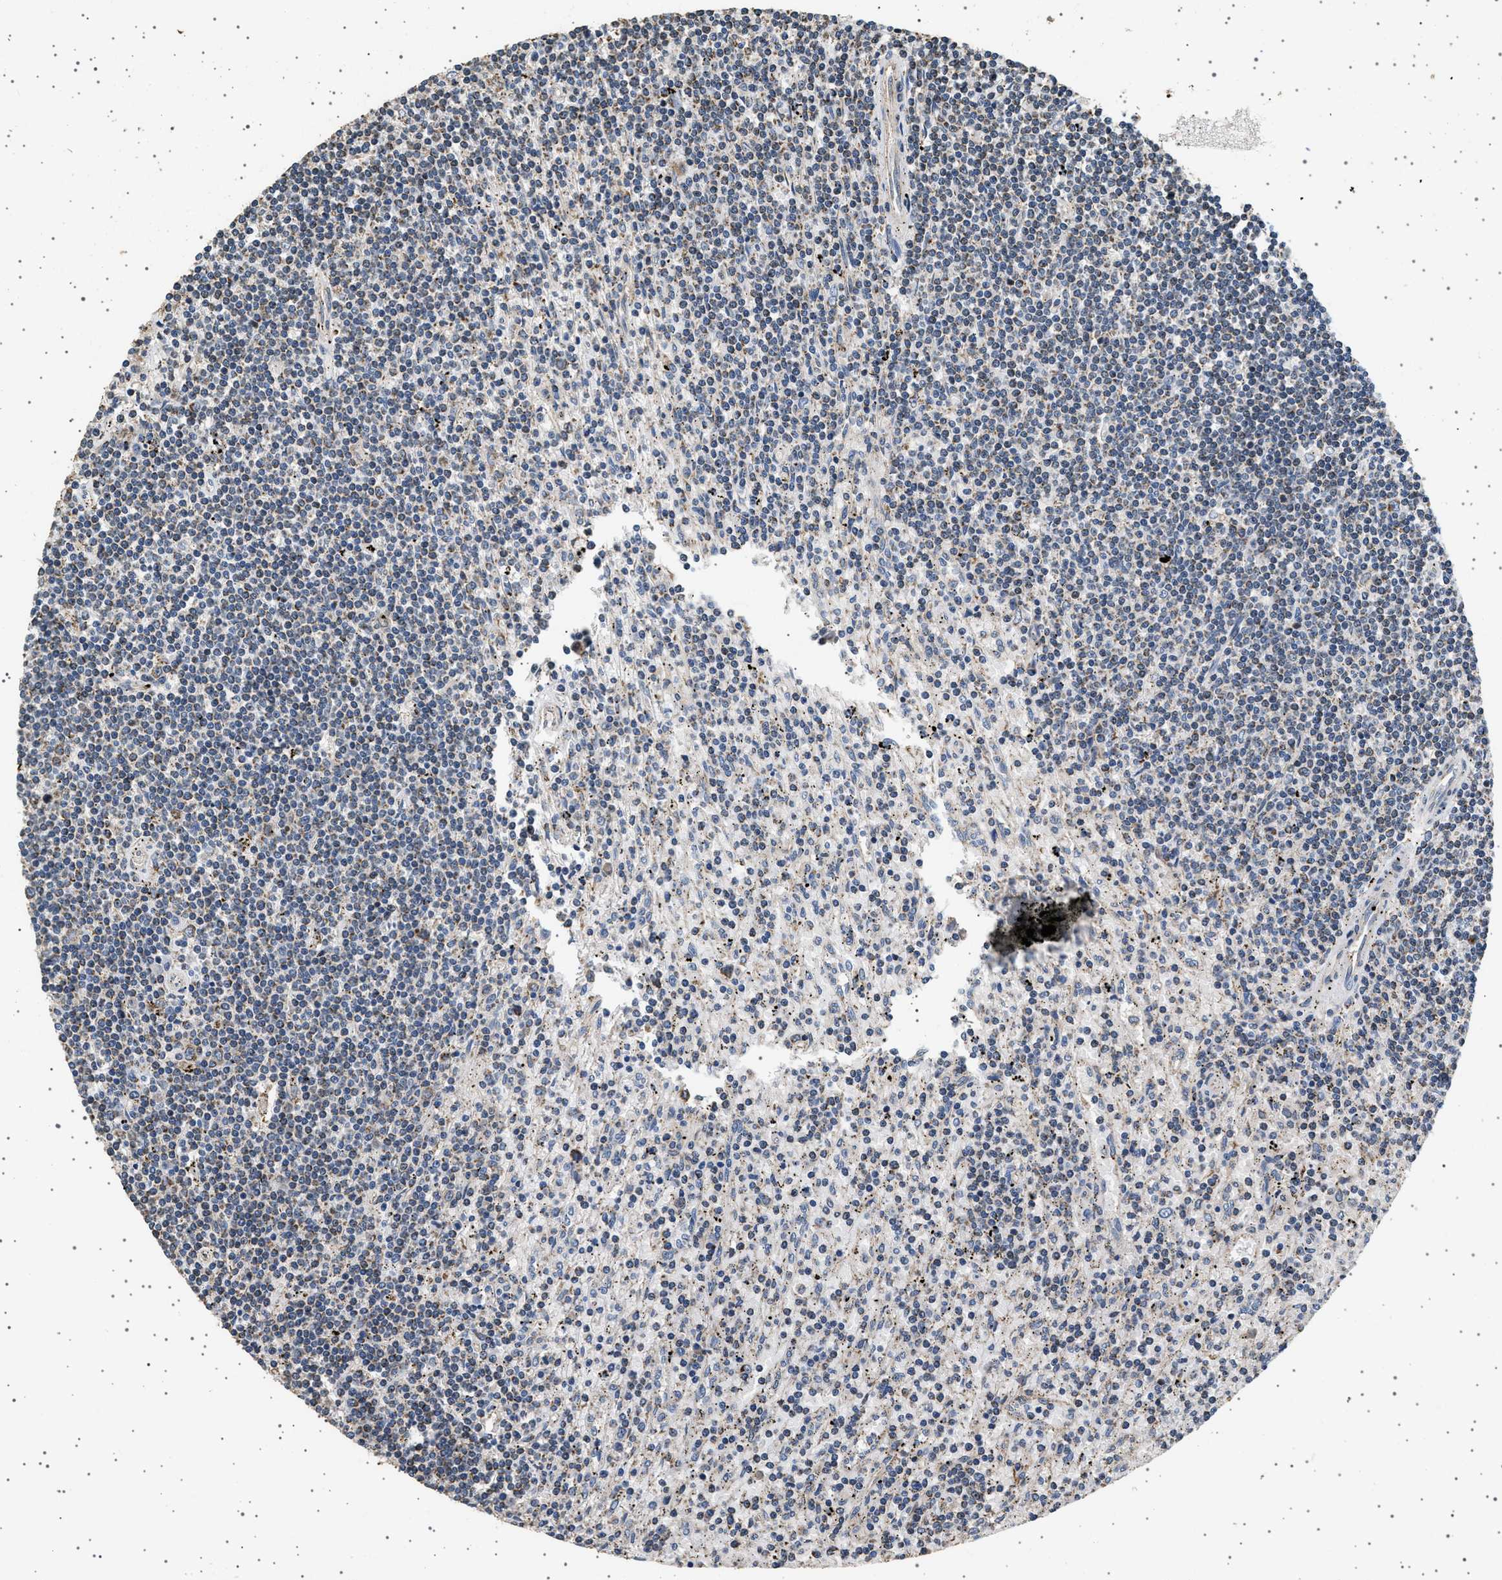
{"staining": {"intensity": "moderate", "quantity": "<25%", "location": "cytoplasmic/membranous"}, "tissue": "lymphoma", "cell_type": "Tumor cells", "image_type": "cancer", "snomed": [{"axis": "morphology", "description": "Malignant lymphoma, non-Hodgkin's type, Low grade"}, {"axis": "topography", "description": "Spleen"}], "caption": "This is an image of immunohistochemistry (IHC) staining of low-grade malignant lymphoma, non-Hodgkin's type, which shows moderate expression in the cytoplasmic/membranous of tumor cells.", "gene": "KCNA4", "patient": {"sex": "male", "age": 76}}